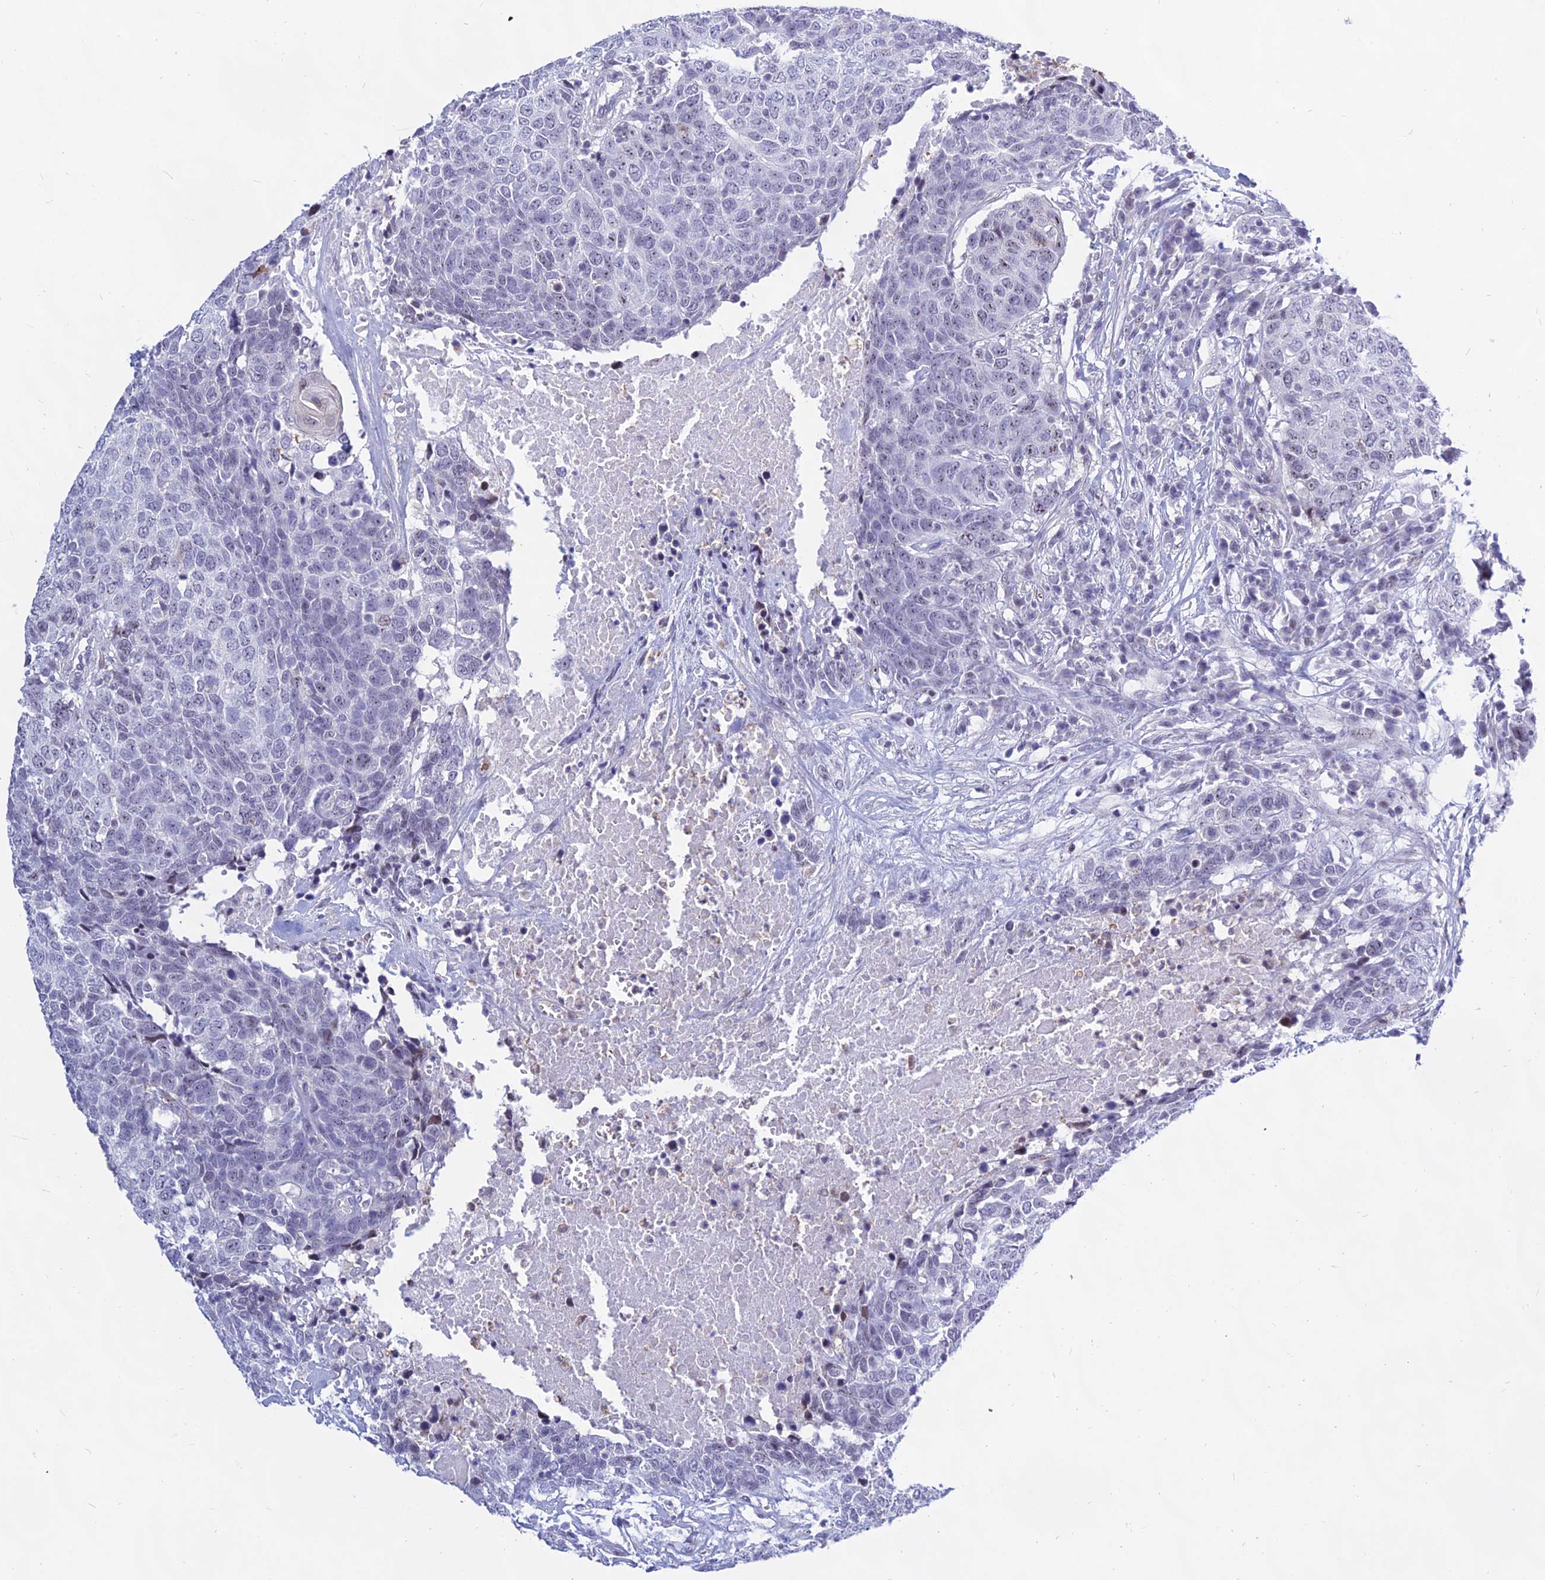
{"staining": {"intensity": "negative", "quantity": "none", "location": "none"}, "tissue": "head and neck cancer", "cell_type": "Tumor cells", "image_type": "cancer", "snomed": [{"axis": "morphology", "description": "Squamous cell carcinoma, NOS"}, {"axis": "topography", "description": "Head-Neck"}], "caption": "Head and neck cancer (squamous cell carcinoma) stained for a protein using IHC shows no positivity tumor cells.", "gene": "KRR1", "patient": {"sex": "male", "age": 66}}